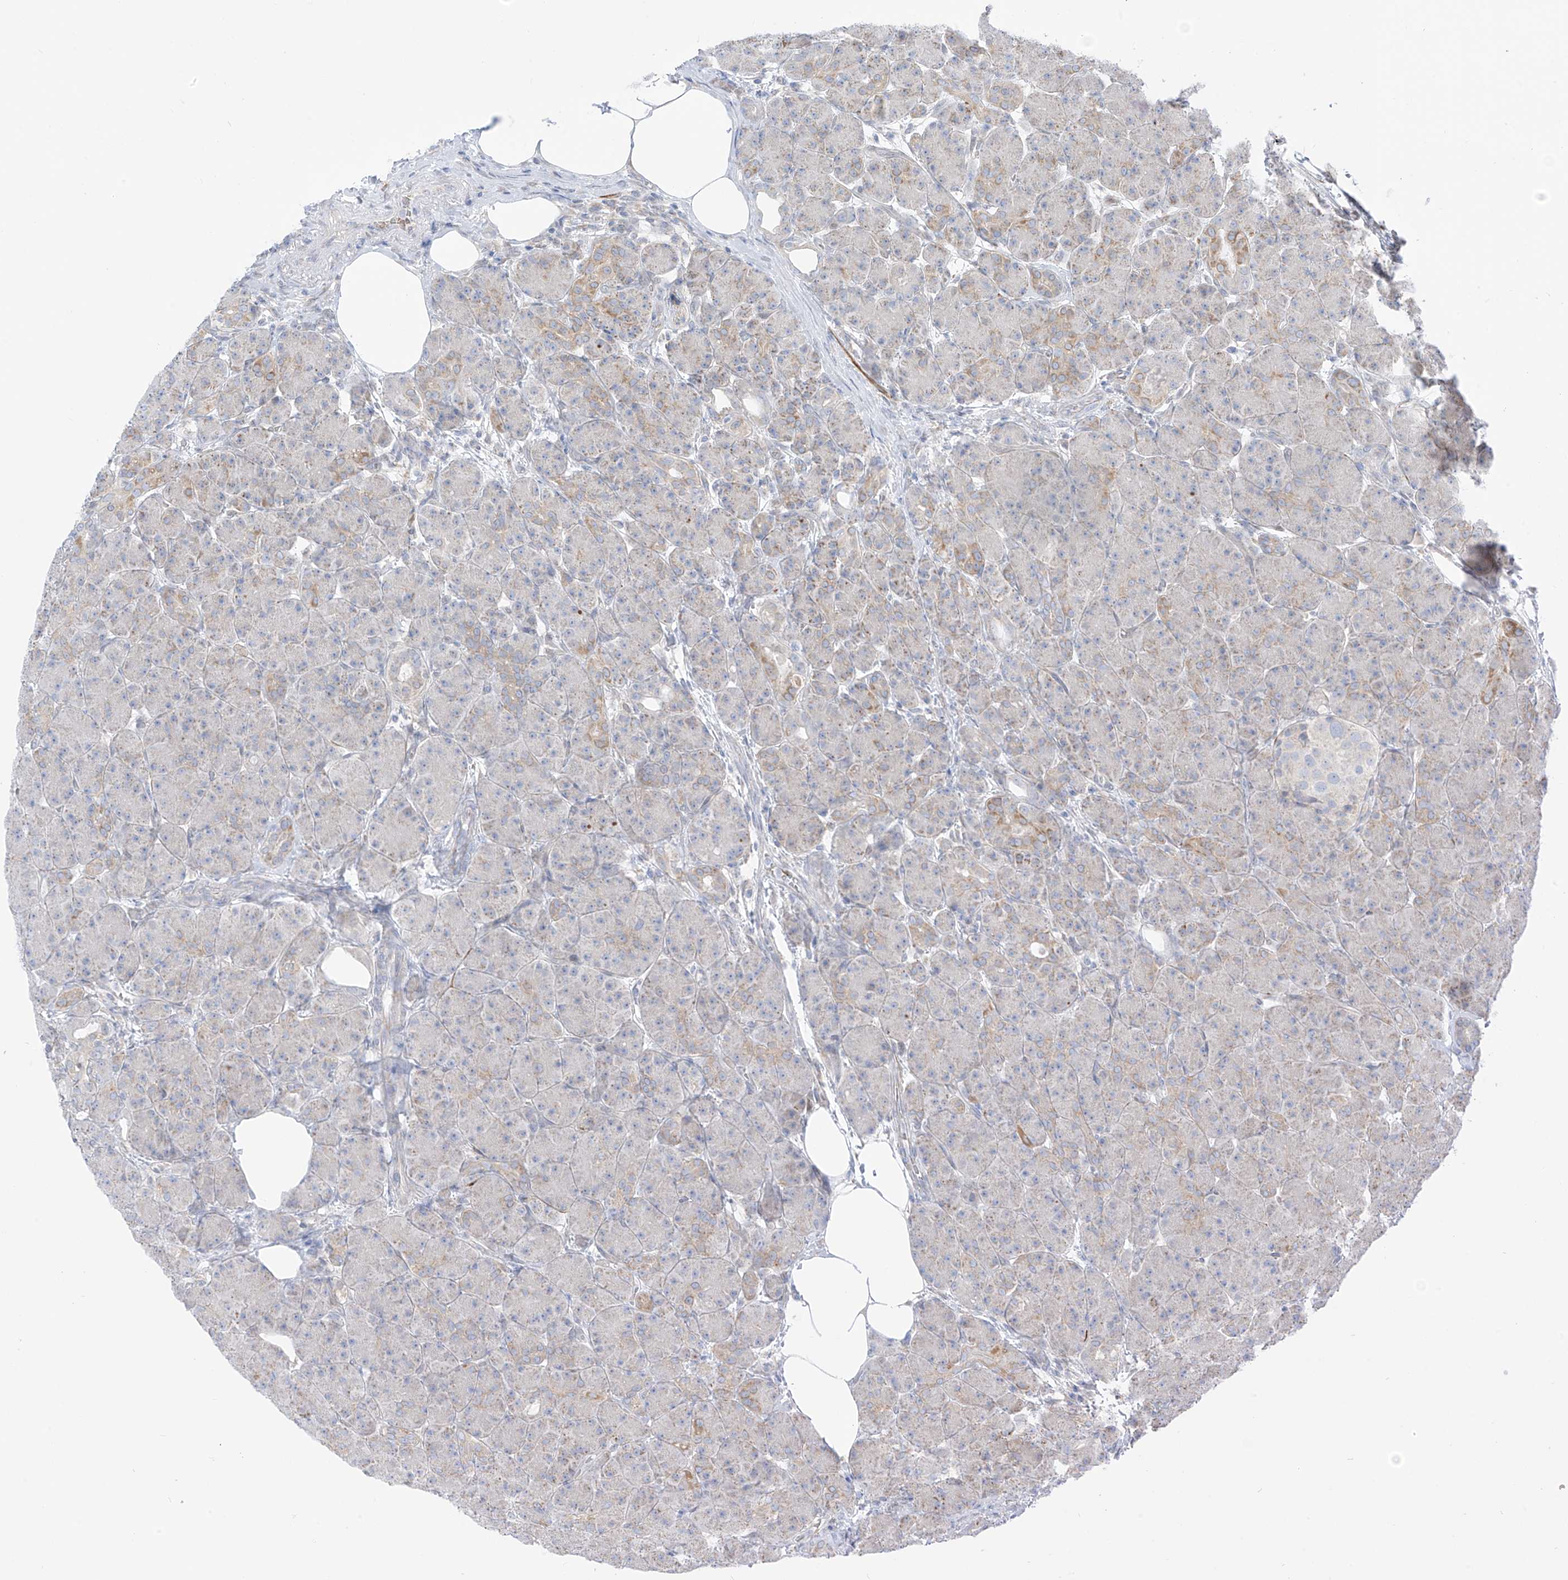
{"staining": {"intensity": "weak", "quantity": "<25%", "location": "cytoplasmic/membranous"}, "tissue": "pancreas", "cell_type": "Exocrine glandular cells", "image_type": "normal", "snomed": [{"axis": "morphology", "description": "Normal tissue, NOS"}, {"axis": "topography", "description": "Pancreas"}], "caption": "Exocrine glandular cells are negative for brown protein staining in benign pancreas. (Brightfield microscopy of DAB immunohistochemistry (IHC) at high magnification).", "gene": "ARHGEF40", "patient": {"sex": "male", "age": 63}}